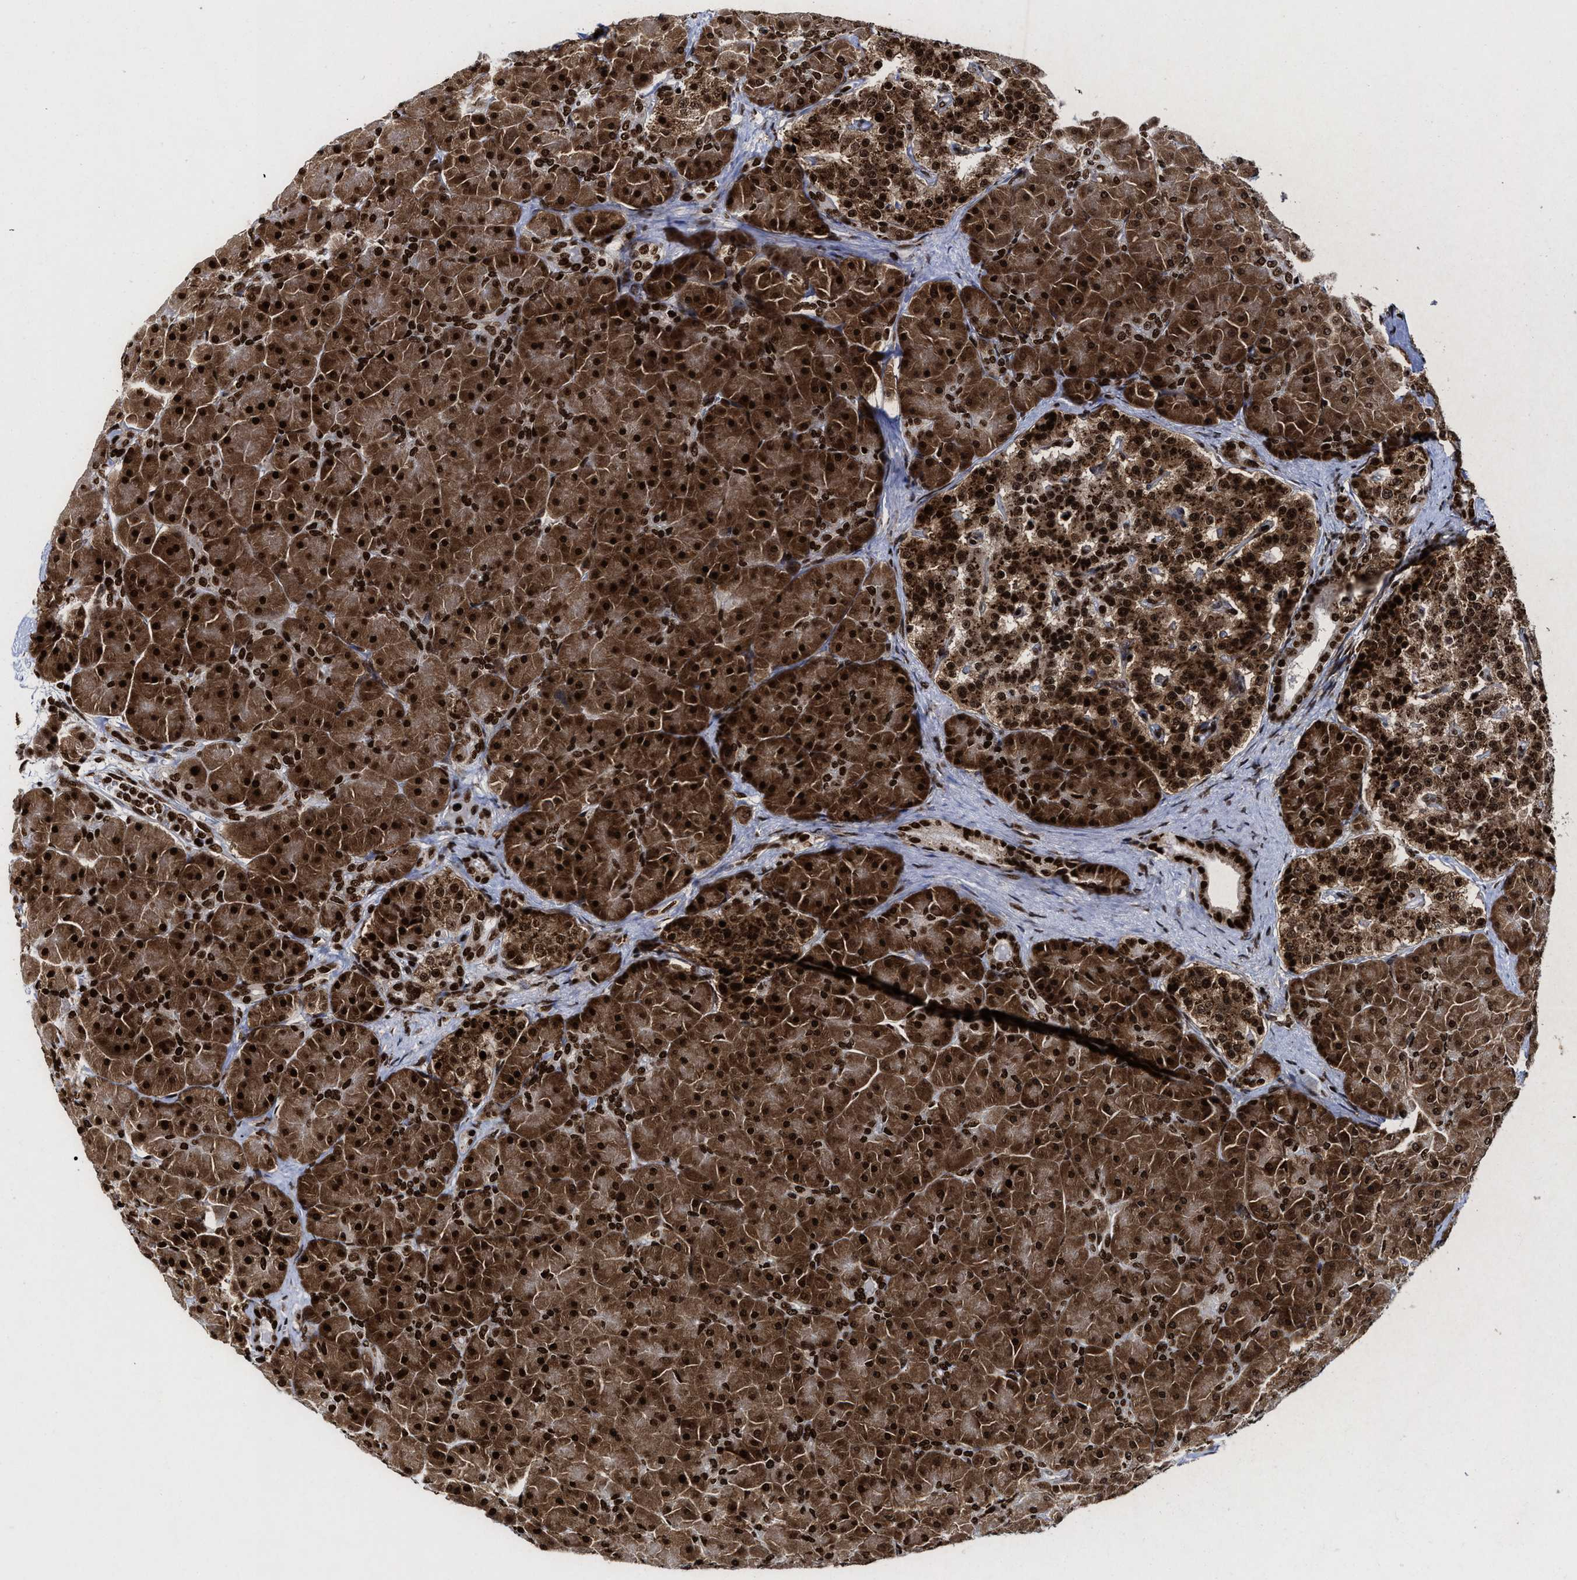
{"staining": {"intensity": "strong", "quantity": ">75%", "location": "cytoplasmic/membranous,nuclear"}, "tissue": "pancreas", "cell_type": "Exocrine glandular cells", "image_type": "normal", "snomed": [{"axis": "morphology", "description": "Normal tissue, NOS"}, {"axis": "topography", "description": "Pancreas"}], "caption": "DAB (3,3'-diaminobenzidine) immunohistochemical staining of normal pancreas exhibits strong cytoplasmic/membranous,nuclear protein positivity in about >75% of exocrine glandular cells.", "gene": "ALYREF", "patient": {"sex": "male", "age": 66}}